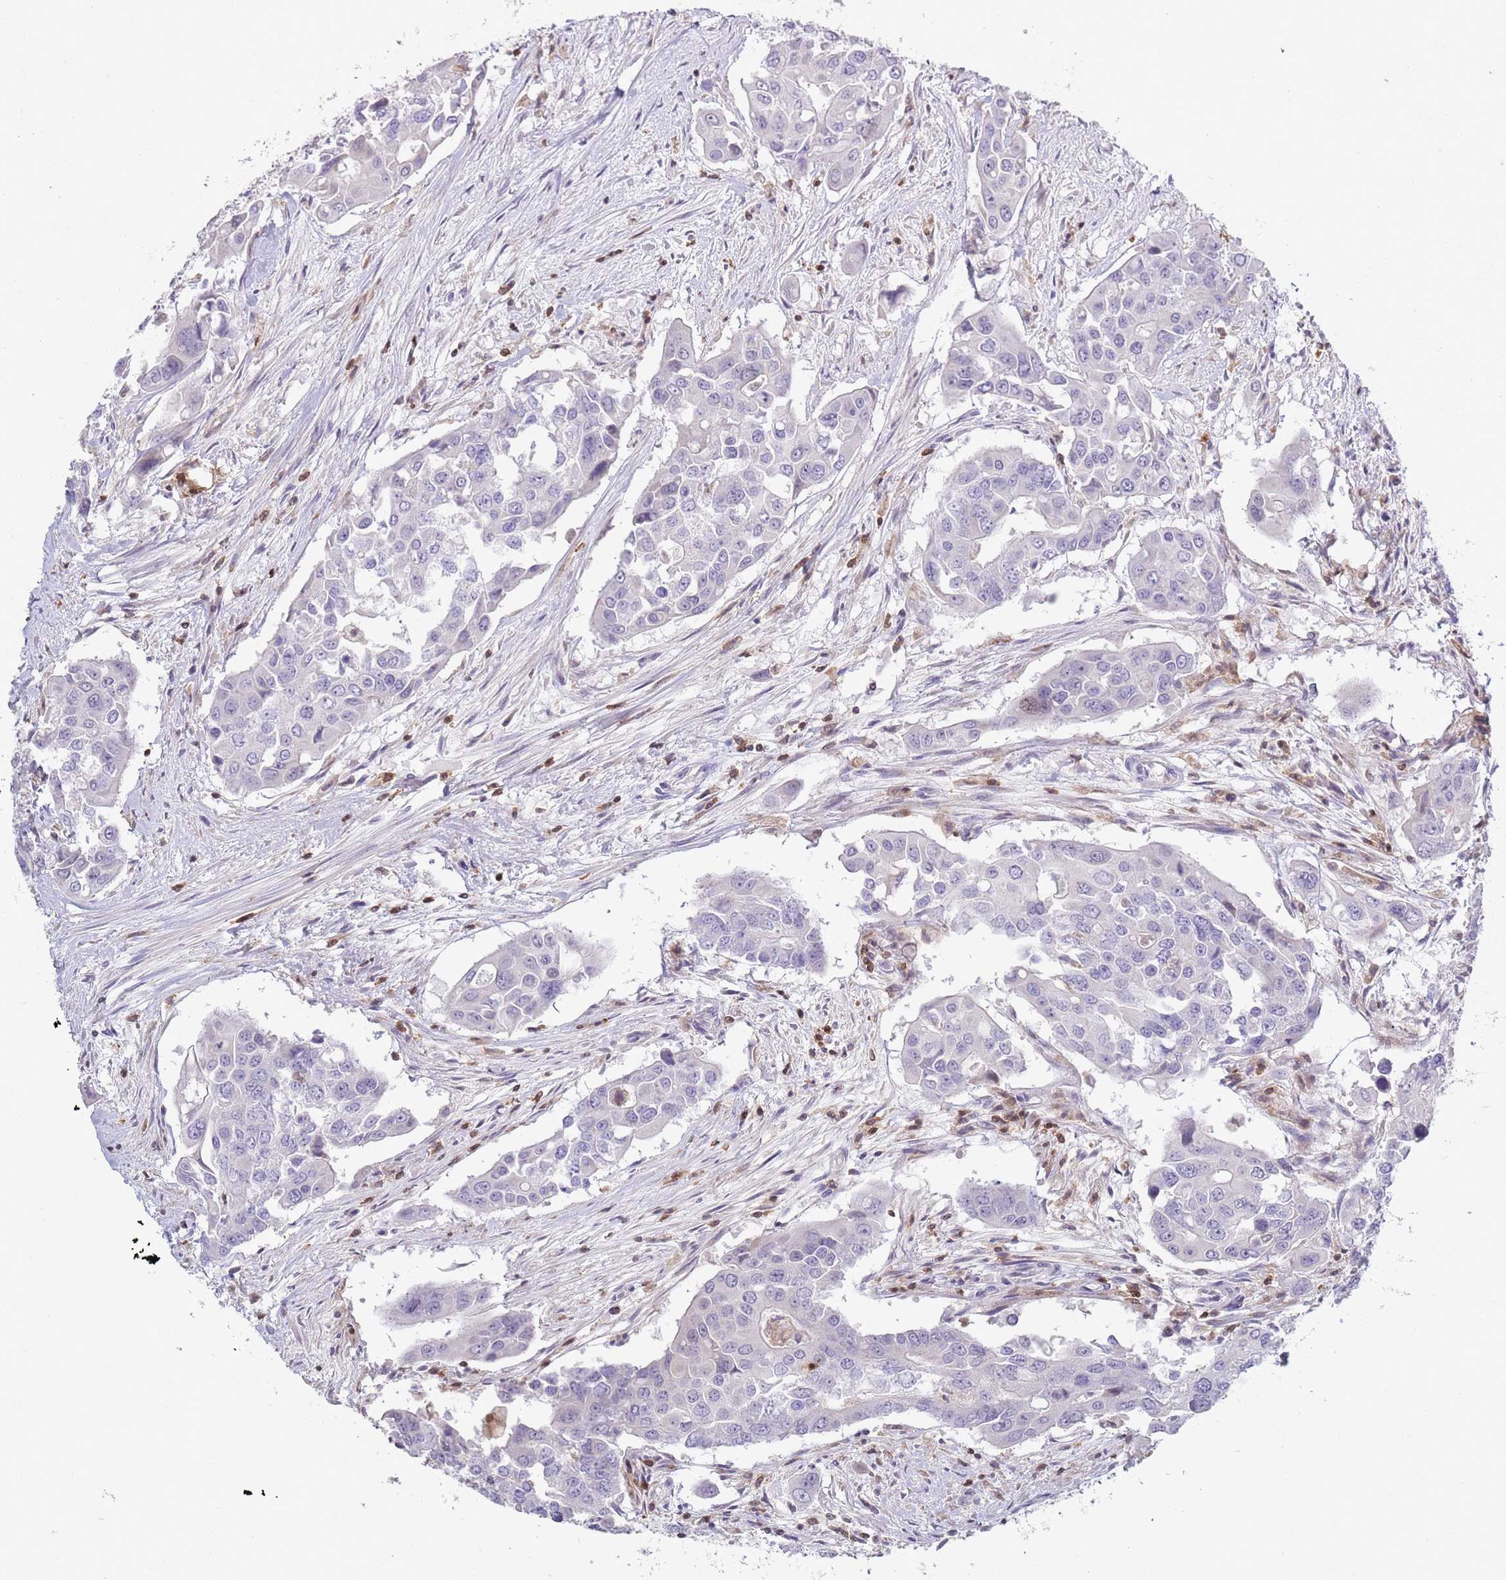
{"staining": {"intensity": "negative", "quantity": "none", "location": "none"}, "tissue": "colorectal cancer", "cell_type": "Tumor cells", "image_type": "cancer", "snomed": [{"axis": "morphology", "description": "Adenocarcinoma, NOS"}, {"axis": "topography", "description": "Colon"}], "caption": "This is a image of immunohistochemistry staining of colorectal cancer, which shows no positivity in tumor cells.", "gene": "LPXN", "patient": {"sex": "male", "age": 77}}